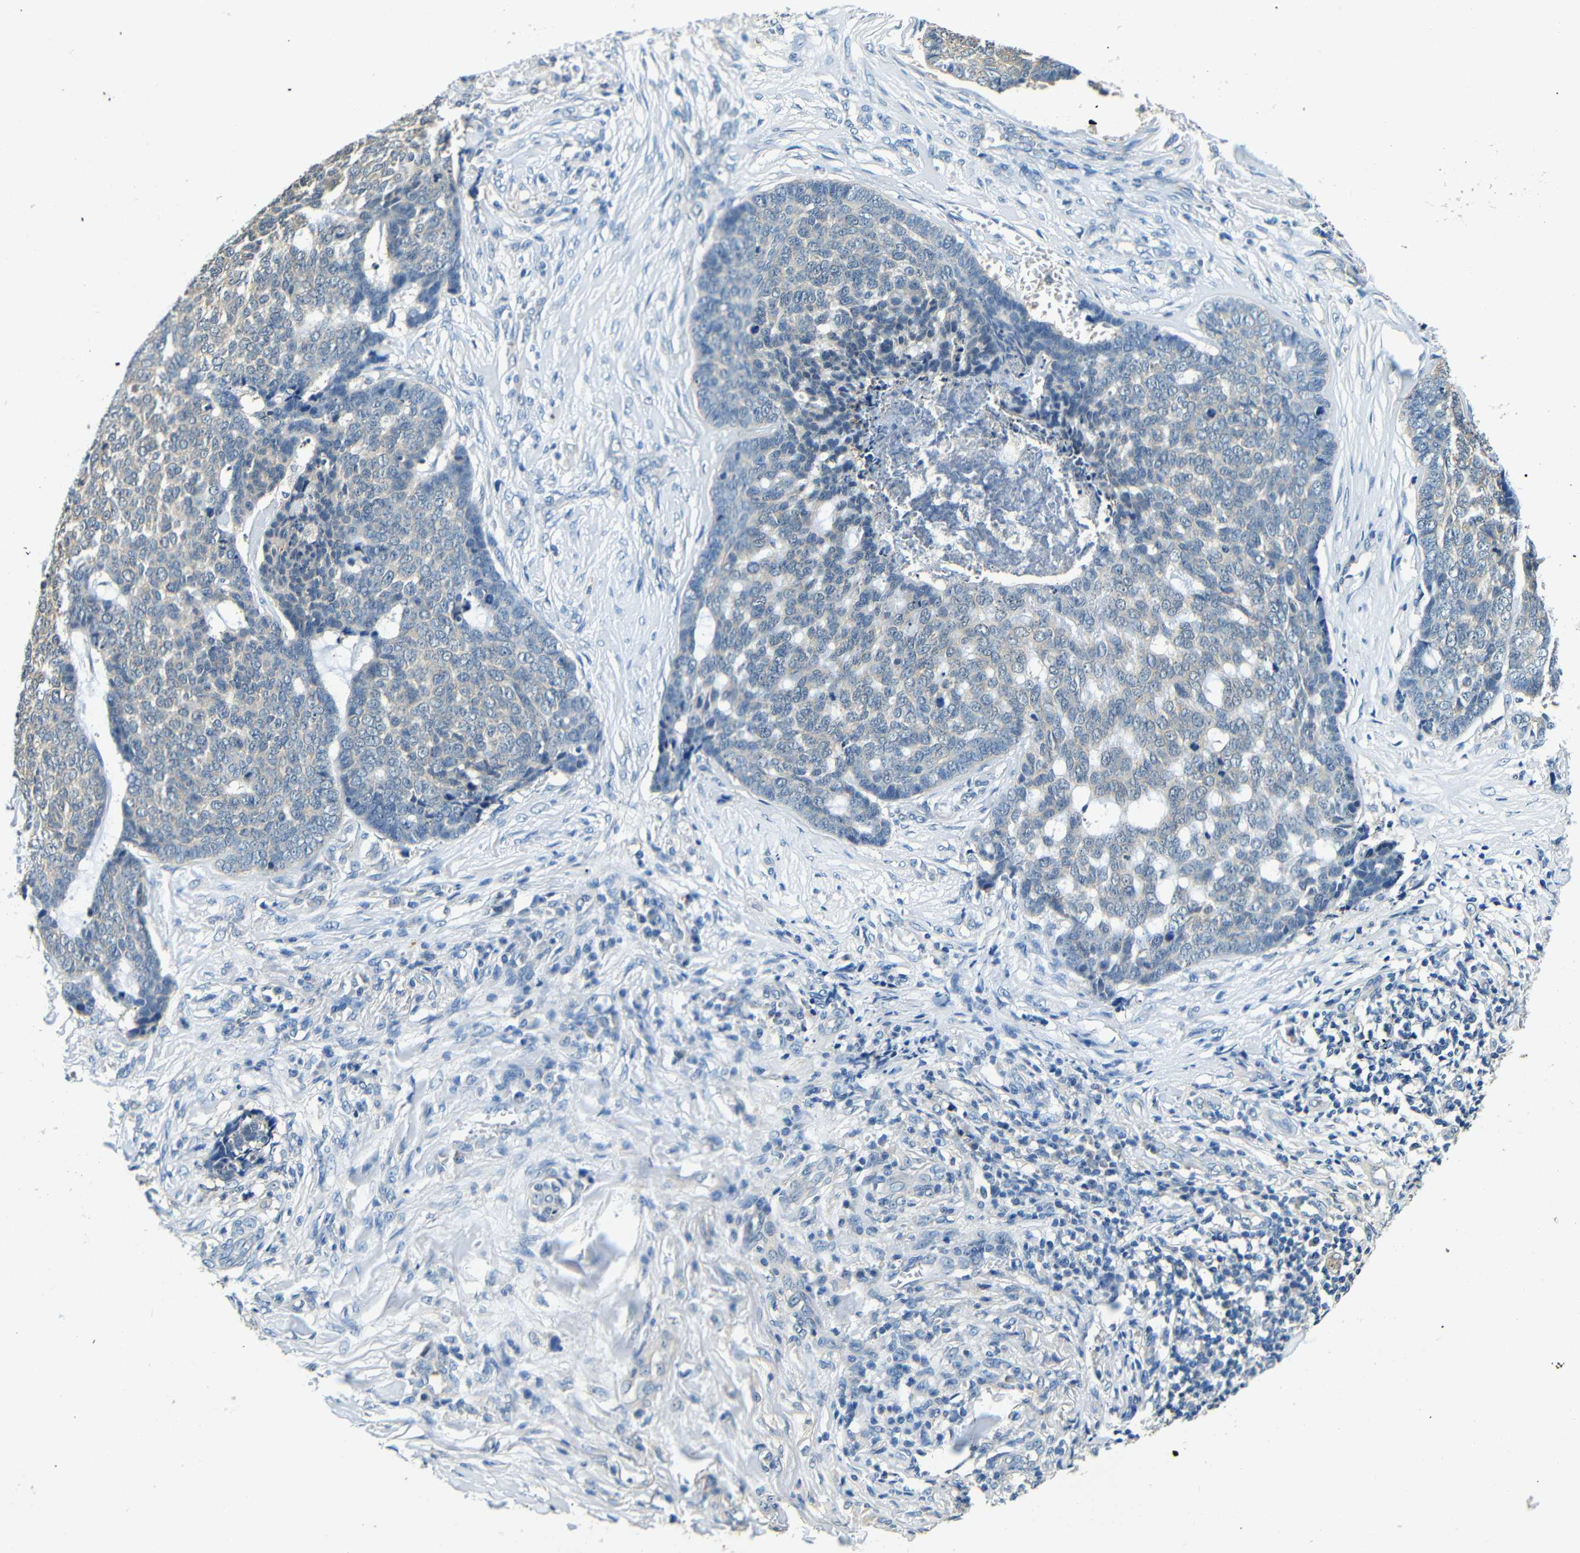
{"staining": {"intensity": "weak", "quantity": "<25%", "location": "cytoplasmic/membranous"}, "tissue": "skin cancer", "cell_type": "Tumor cells", "image_type": "cancer", "snomed": [{"axis": "morphology", "description": "Basal cell carcinoma"}, {"axis": "topography", "description": "Skin"}], "caption": "Tumor cells show no significant protein staining in skin cancer.", "gene": "ADAP1", "patient": {"sex": "male", "age": 84}}